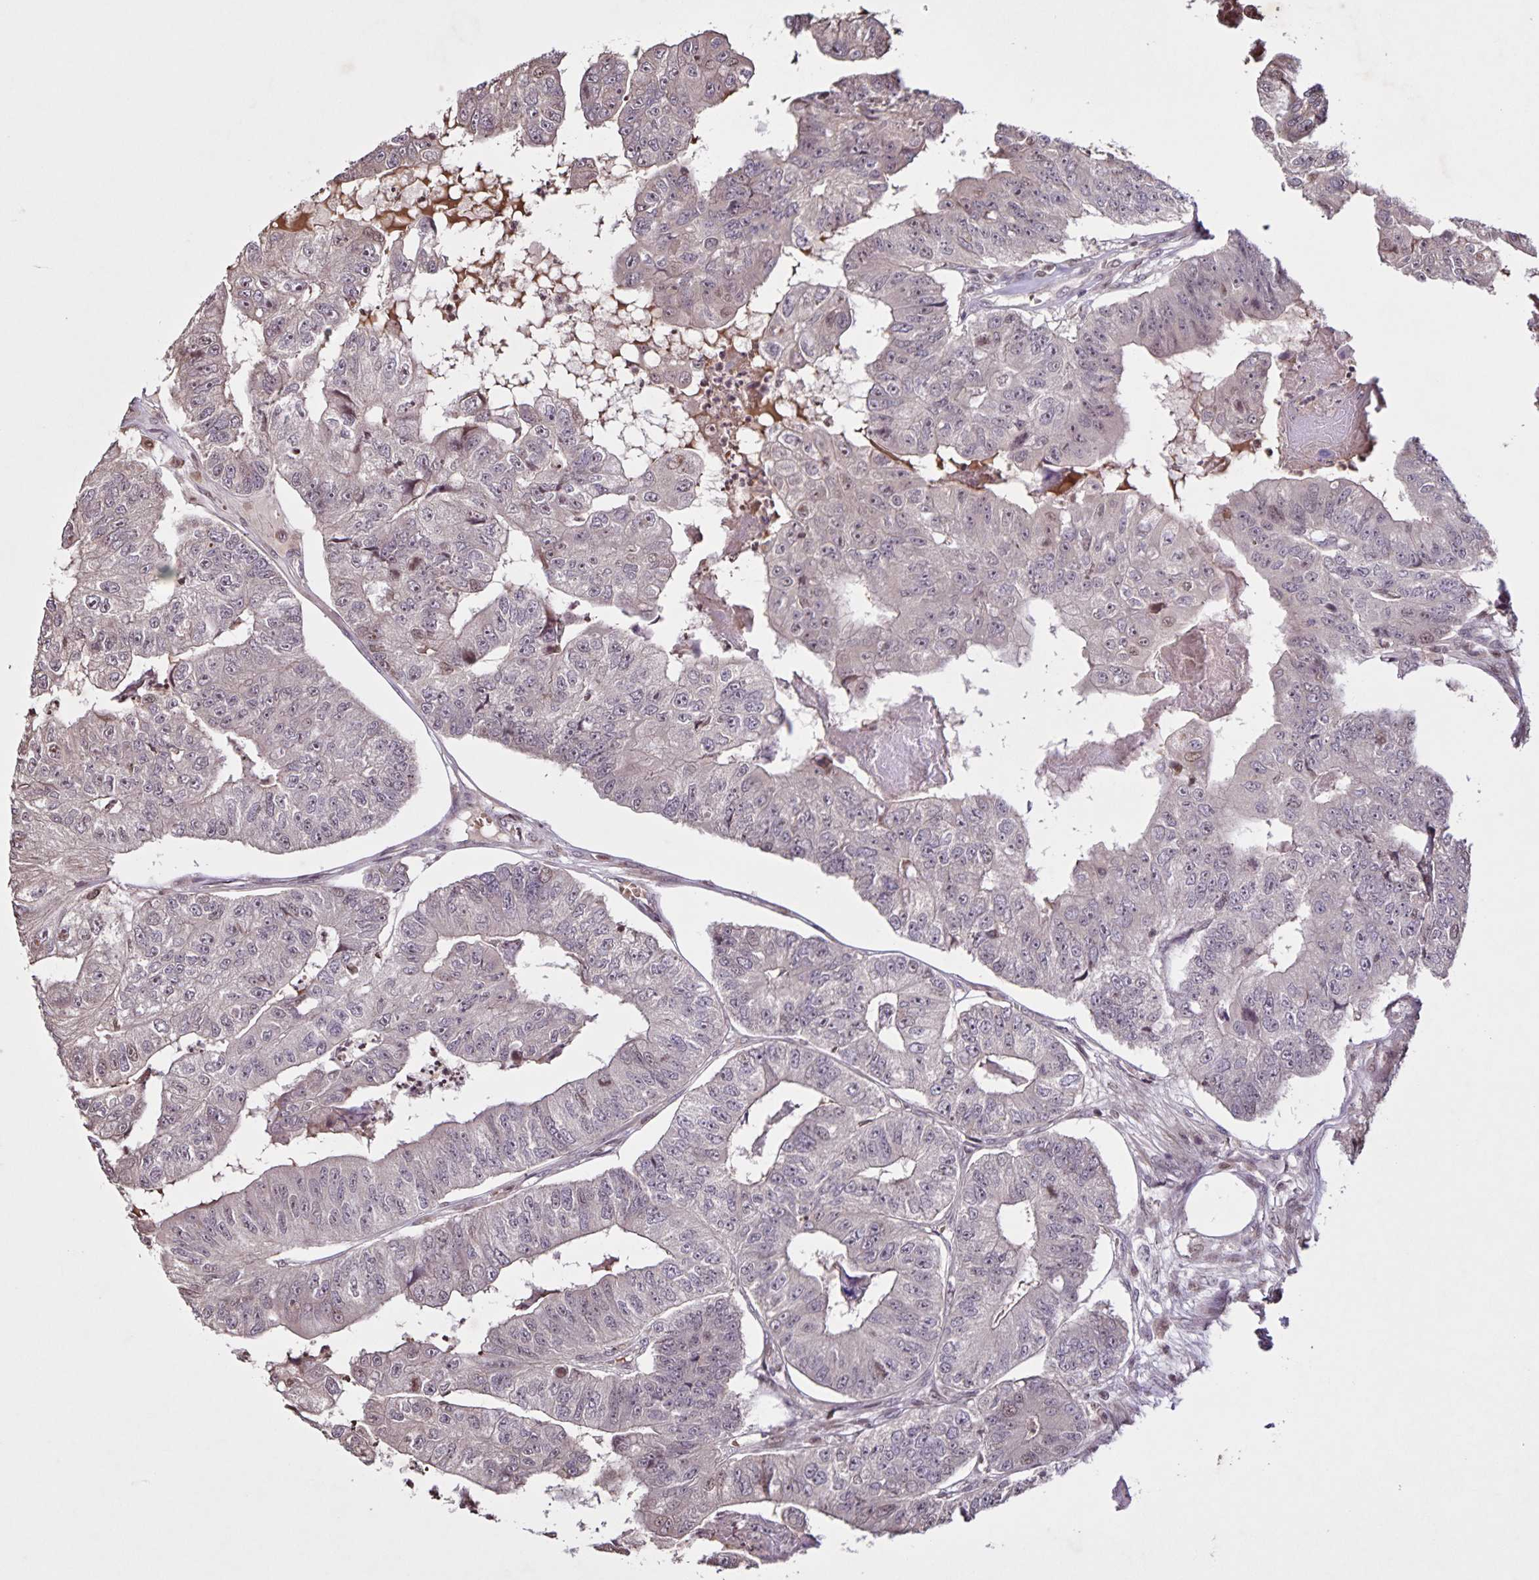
{"staining": {"intensity": "weak", "quantity": "<25%", "location": "nuclear"}, "tissue": "colorectal cancer", "cell_type": "Tumor cells", "image_type": "cancer", "snomed": [{"axis": "morphology", "description": "Adenocarcinoma, NOS"}, {"axis": "topography", "description": "Colon"}], "caption": "Colorectal adenocarcinoma was stained to show a protein in brown. There is no significant positivity in tumor cells.", "gene": "GDF2", "patient": {"sex": "female", "age": 67}}